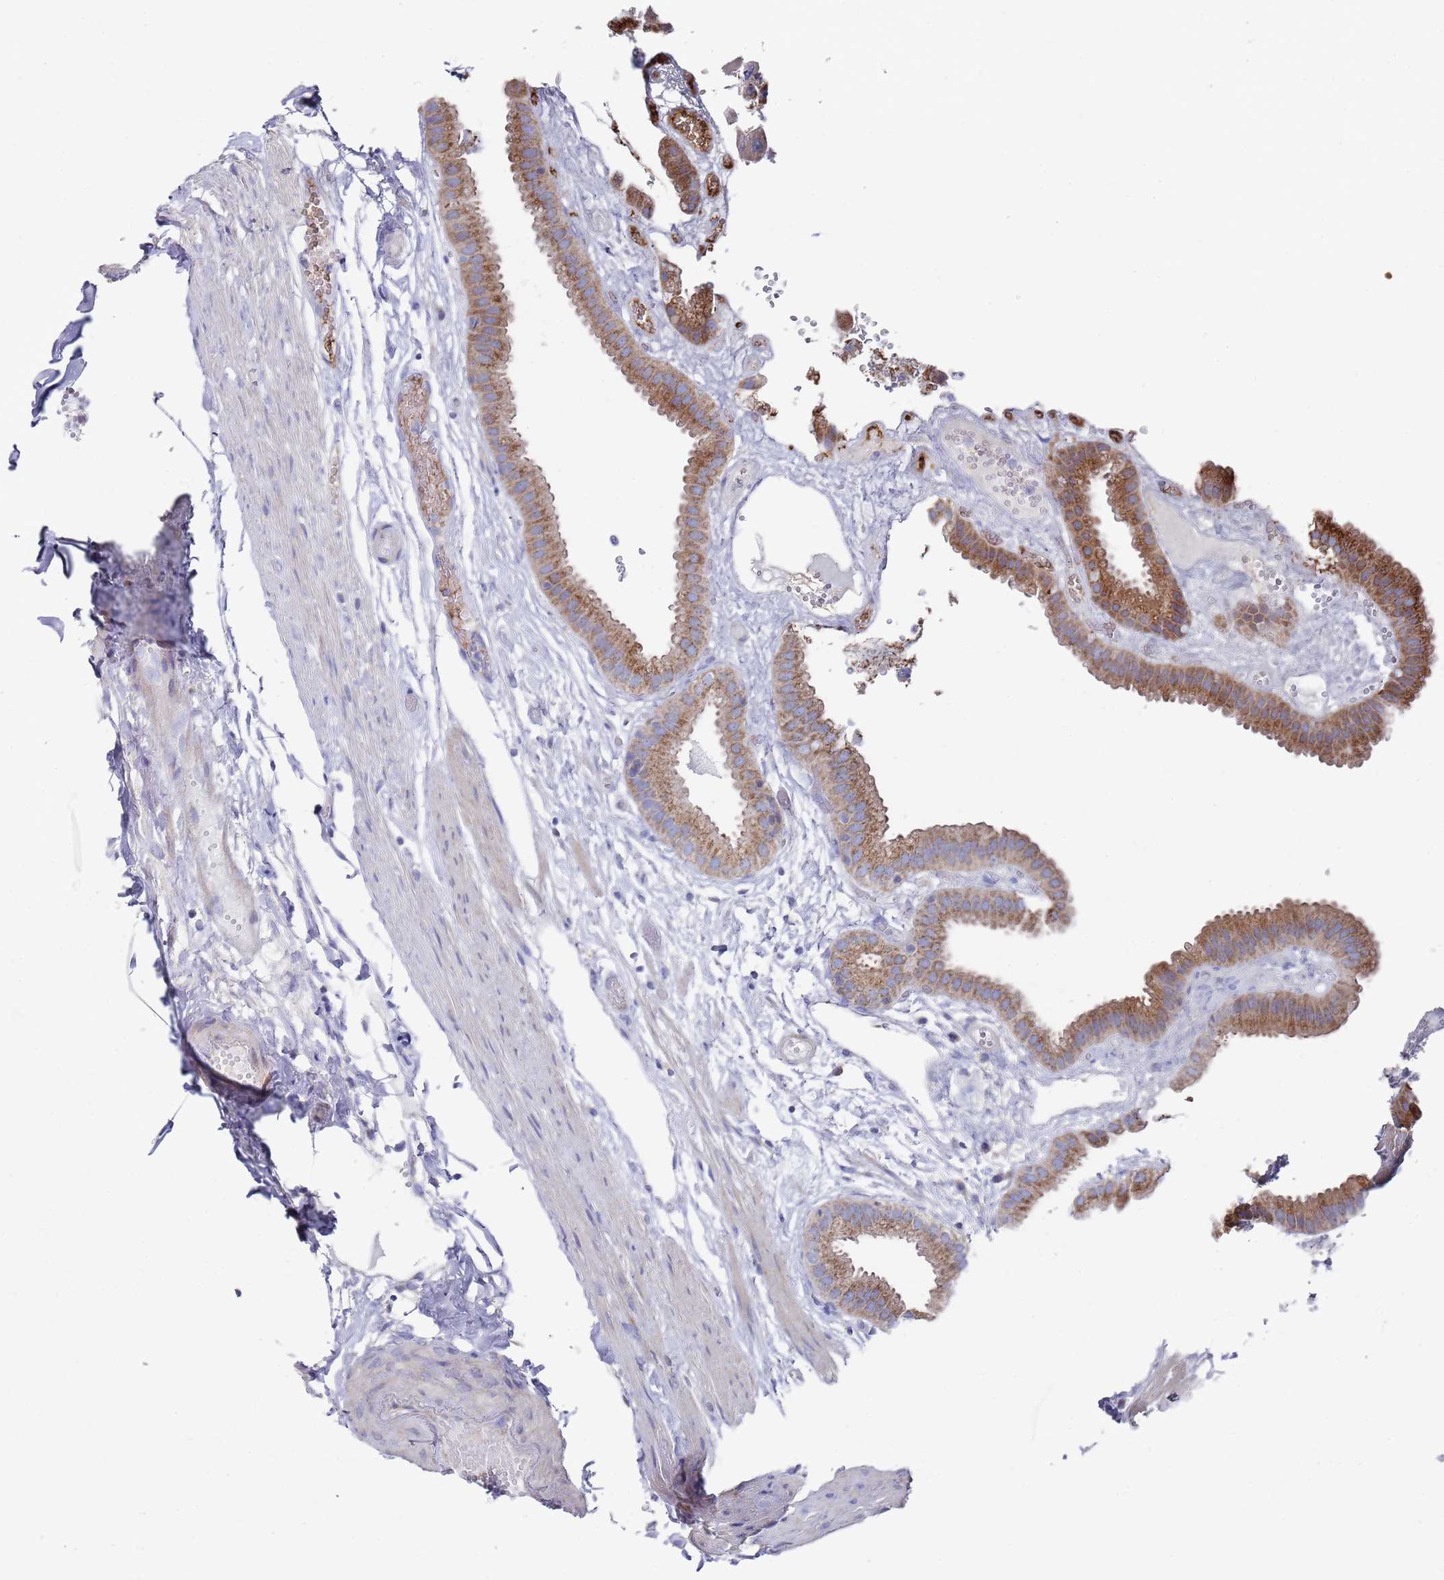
{"staining": {"intensity": "strong", "quantity": ">75%", "location": "cytoplasmic/membranous"}, "tissue": "gallbladder", "cell_type": "Glandular cells", "image_type": "normal", "snomed": [{"axis": "morphology", "description": "Normal tissue, NOS"}, {"axis": "topography", "description": "Gallbladder"}], "caption": "Immunohistochemistry staining of benign gallbladder, which demonstrates high levels of strong cytoplasmic/membranous expression in about >75% of glandular cells indicating strong cytoplasmic/membranous protein positivity. The staining was performed using DAB (brown) for protein detection and nuclei were counterstained in hematoxylin (blue).", "gene": "SCAPER", "patient": {"sex": "female", "age": 61}}